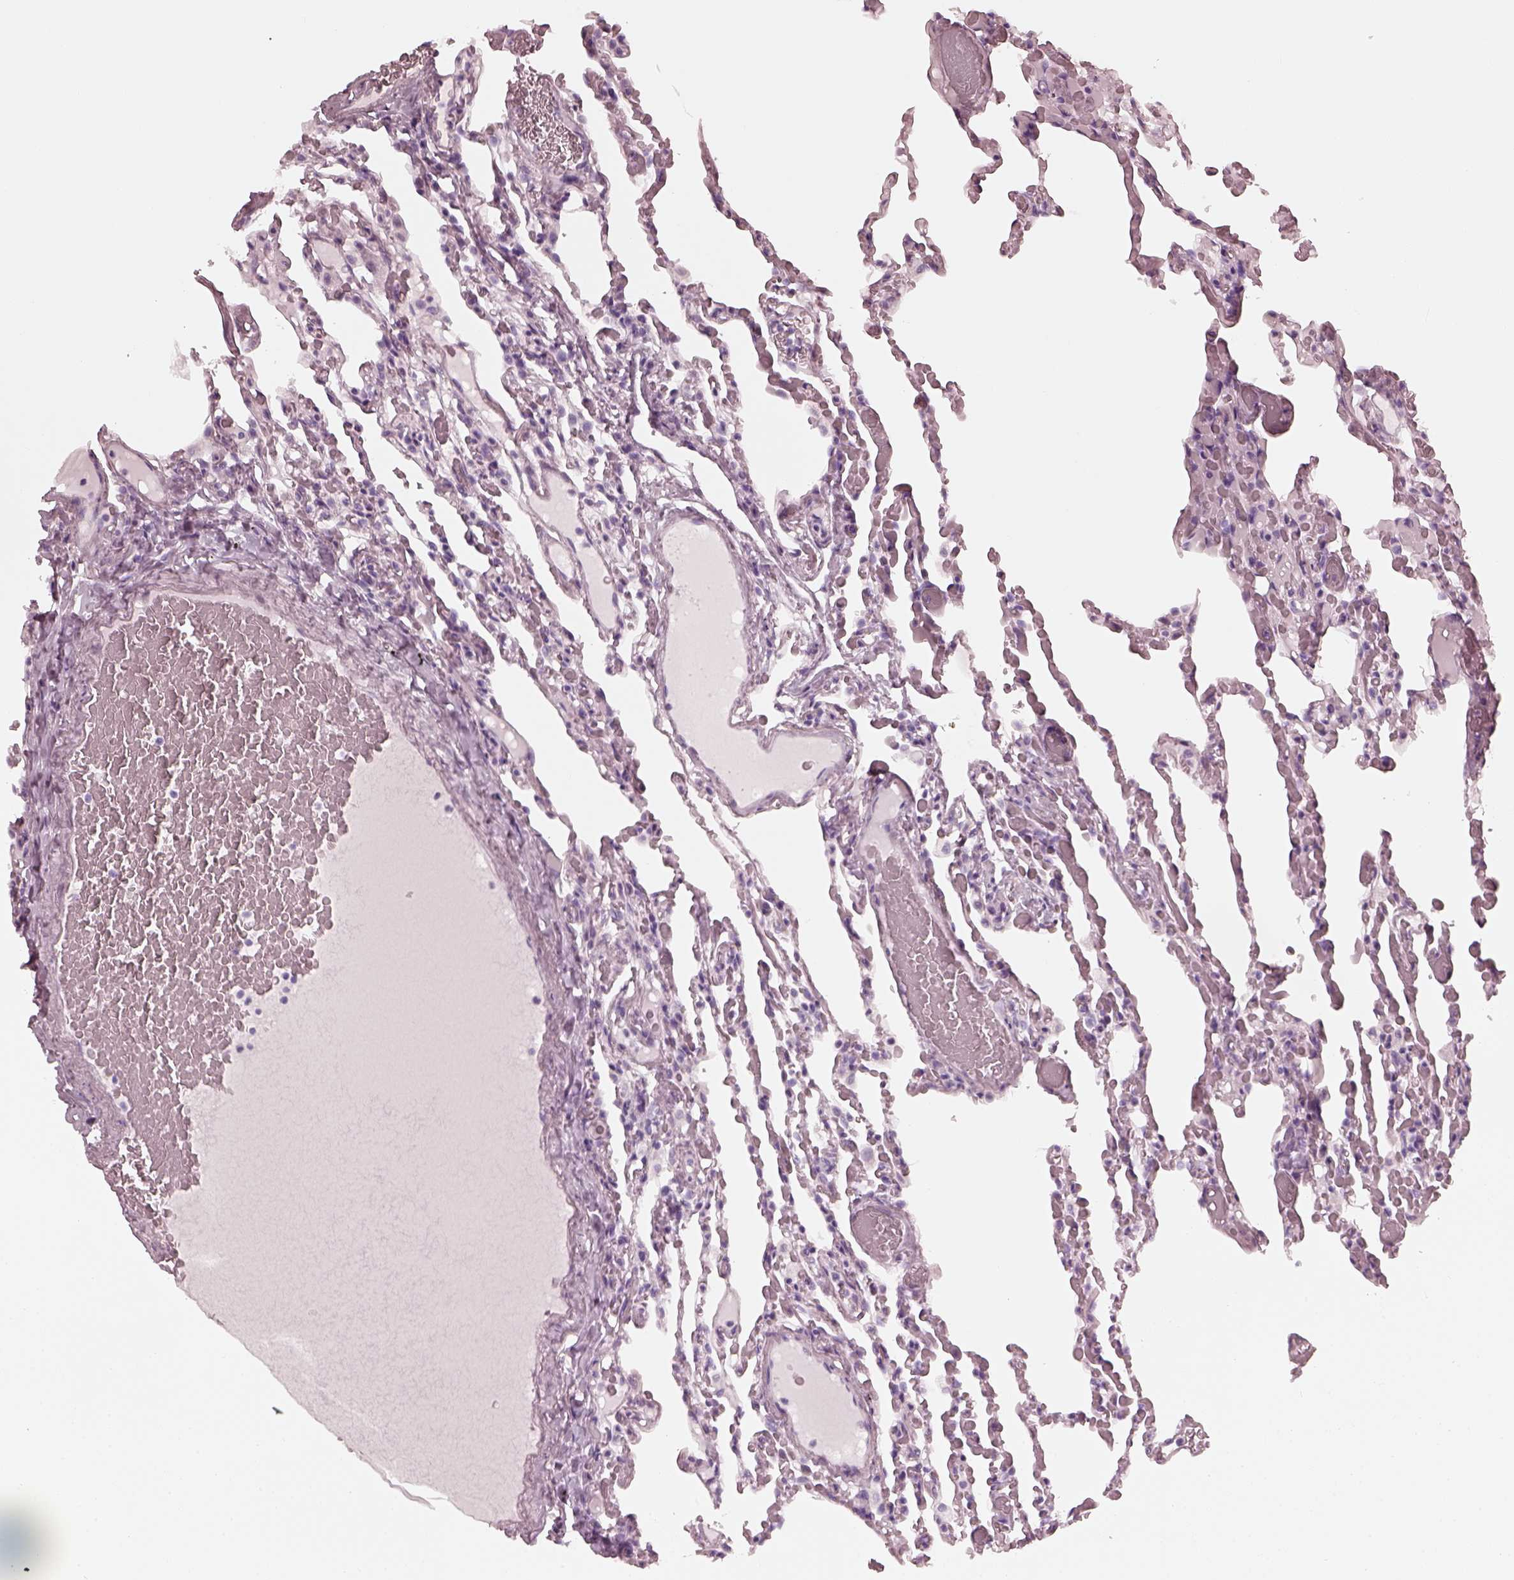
{"staining": {"intensity": "negative", "quantity": "none", "location": "none"}, "tissue": "lung", "cell_type": "Alveolar cells", "image_type": "normal", "snomed": [{"axis": "morphology", "description": "Normal tissue, NOS"}, {"axis": "topography", "description": "Lung"}], "caption": "Lung was stained to show a protein in brown. There is no significant expression in alveolar cells. (DAB IHC, high magnification).", "gene": "SAXO2", "patient": {"sex": "female", "age": 43}}